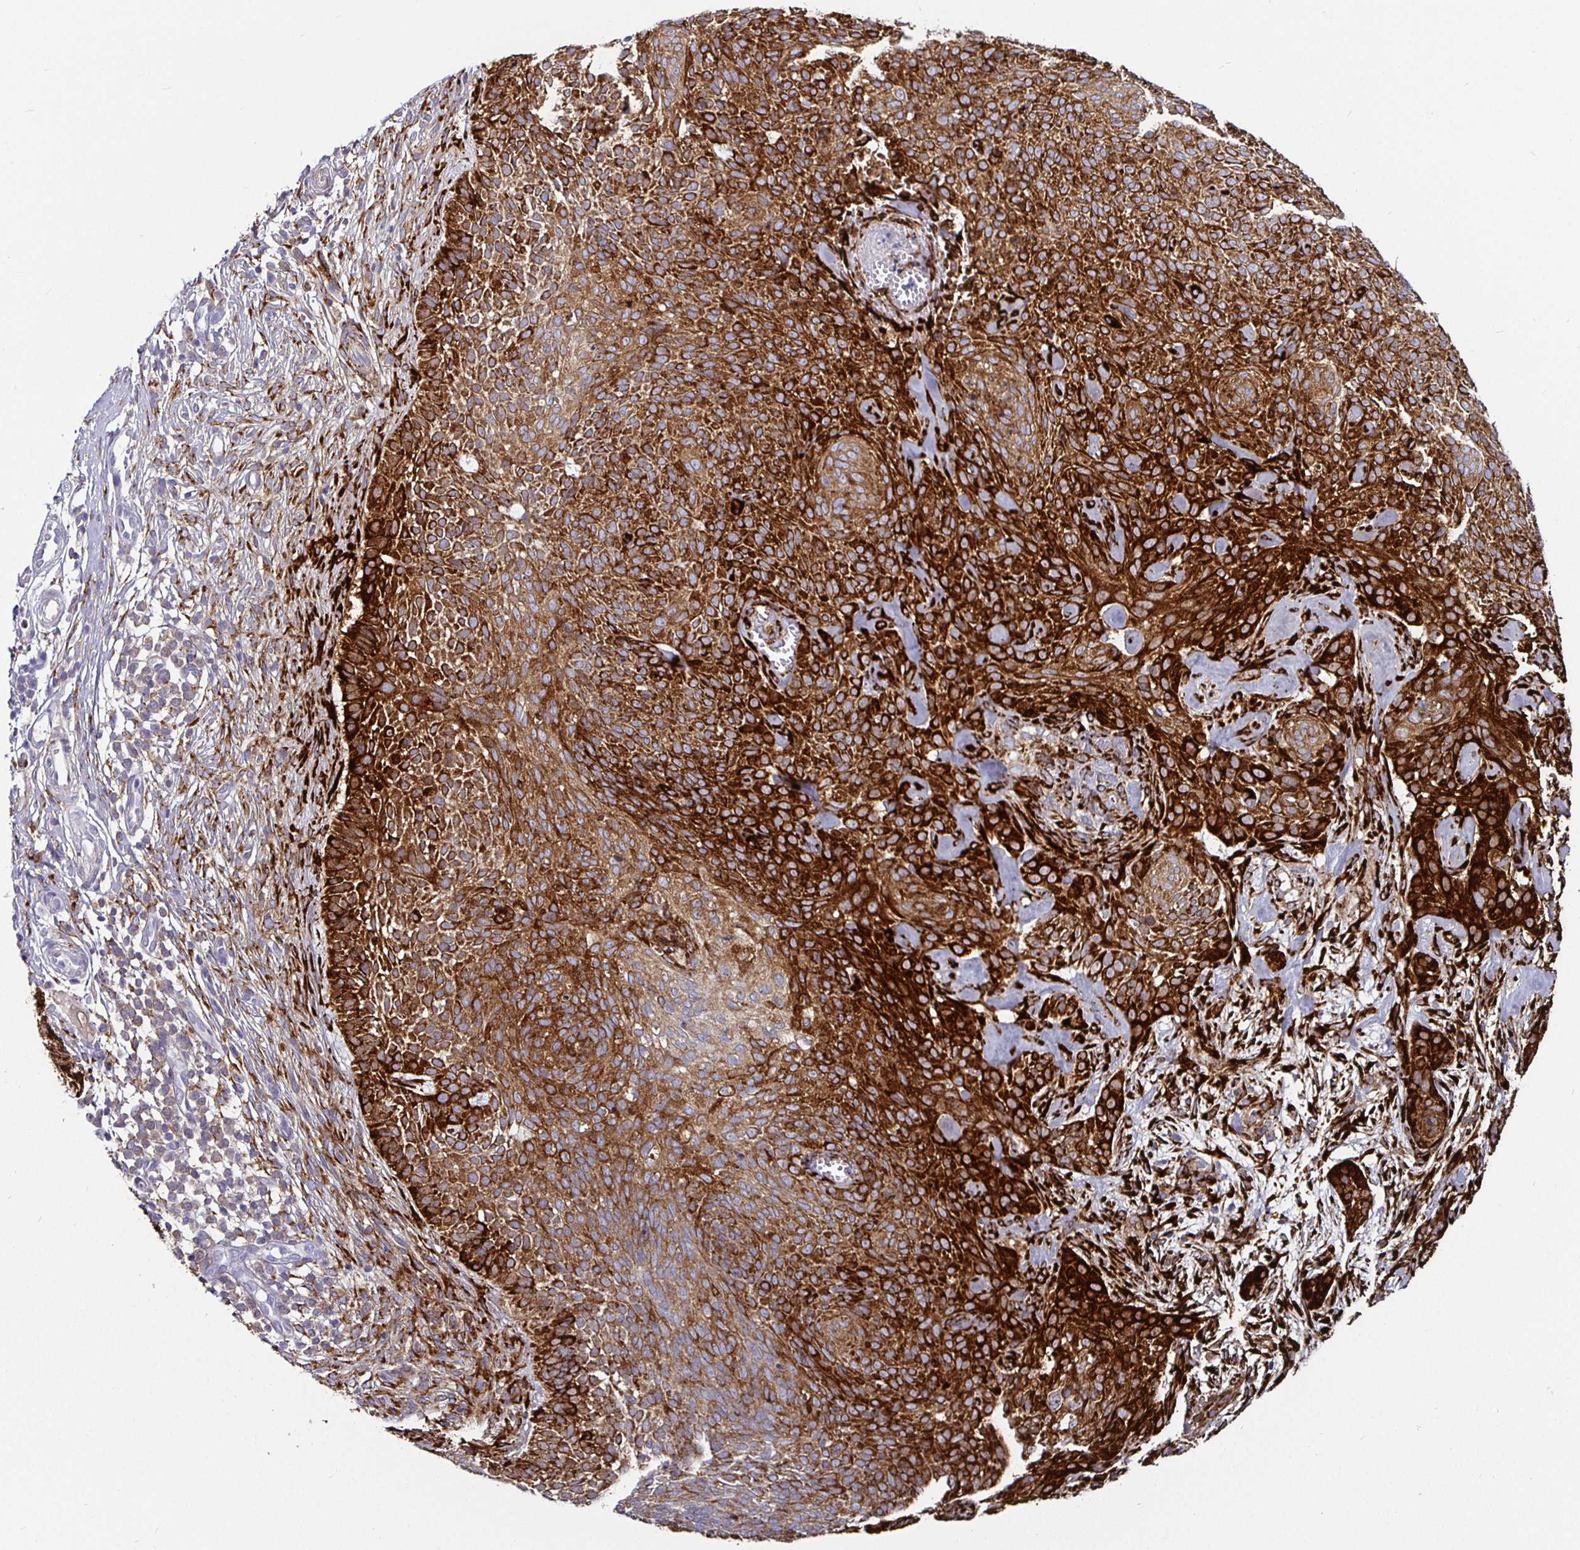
{"staining": {"intensity": "strong", "quantity": ">75%", "location": "cytoplasmic/membranous"}, "tissue": "skin cancer", "cell_type": "Tumor cells", "image_type": "cancer", "snomed": [{"axis": "morphology", "description": "Basal cell carcinoma"}, {"axis": "topography", "description": "Skin"}, {"axis": "topography", "description": "Skin of face"}], "caption": "Approximately >75% of tumor cells in human skin cancer (basal cell carcinoma) demonstrate strong cytoplasmic/membranous protein positivity as visualized by brown immunohistochemical staining.", "gene": "P4HA2", "patient": {"sex": "female", "age": 82}}